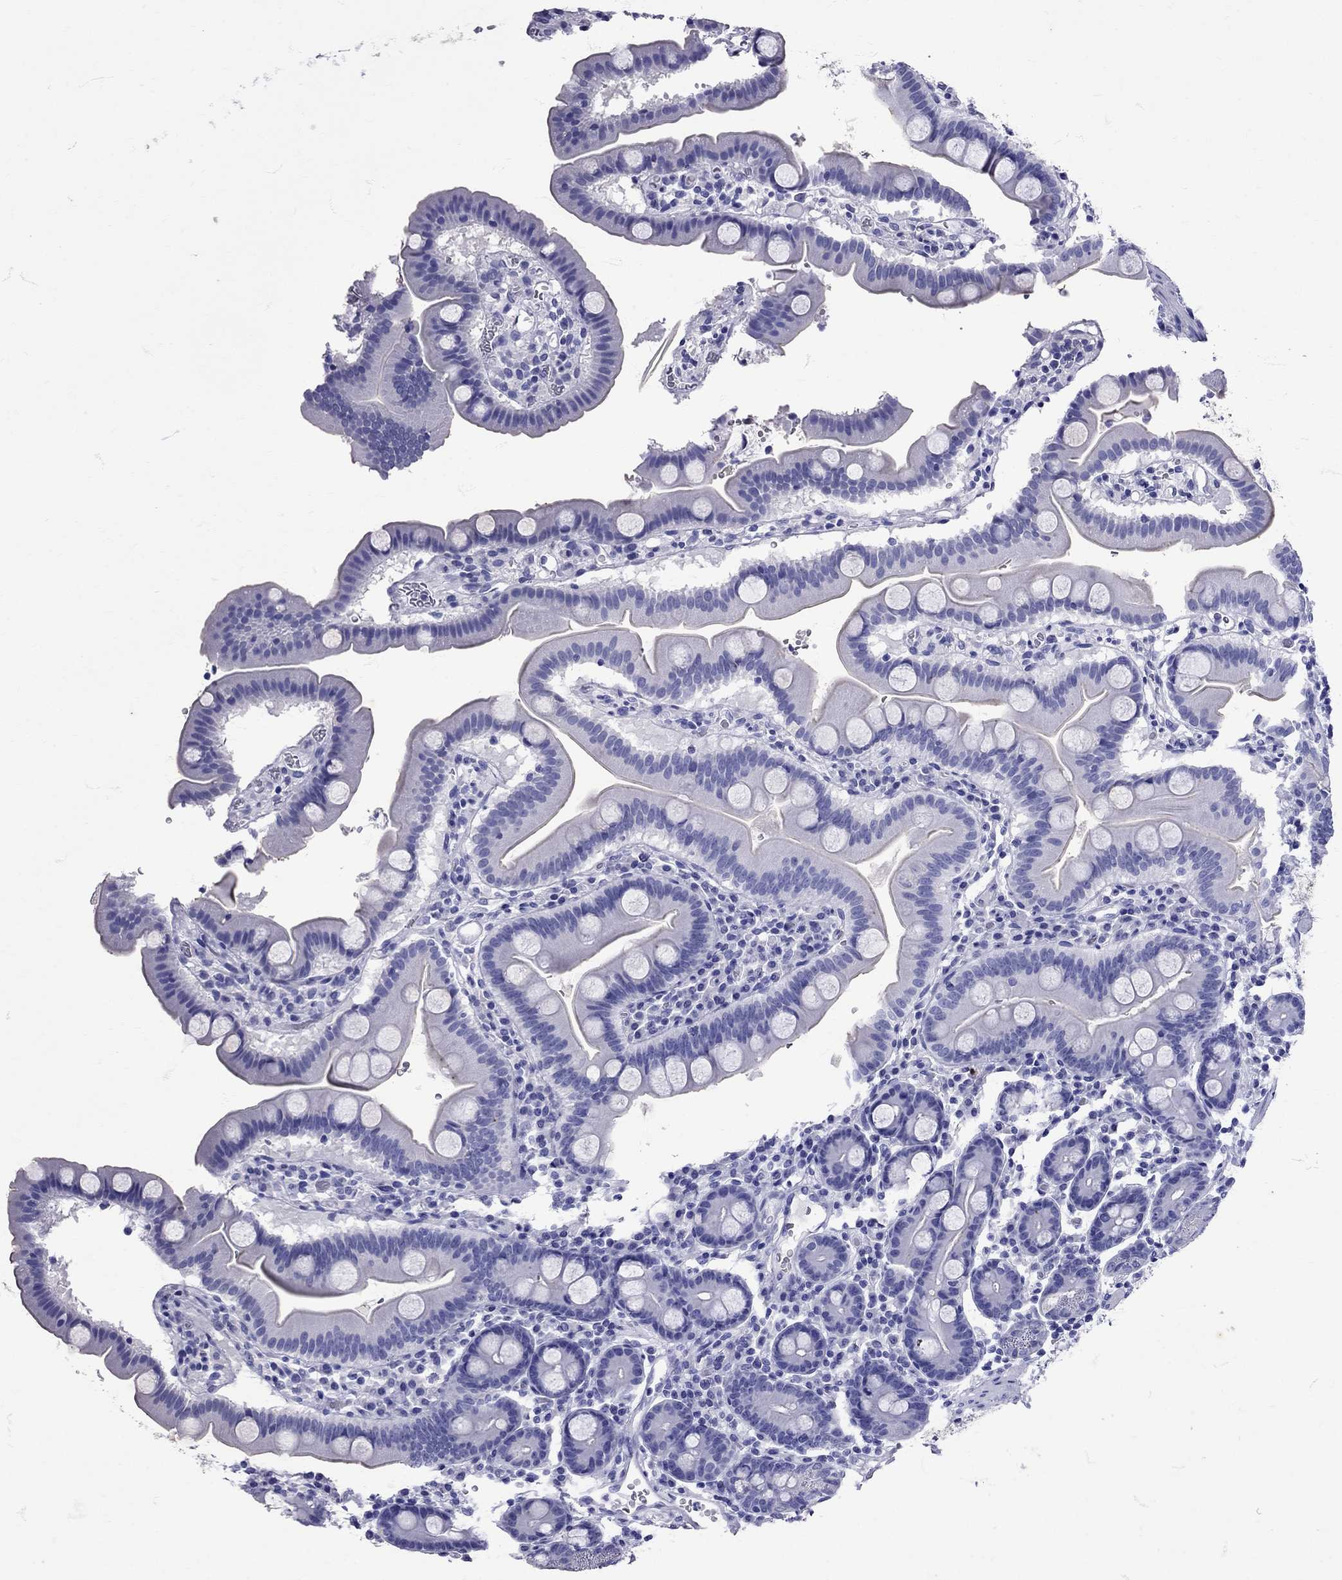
{"staining": {"intensity": "negative", "quantity": "none", "location": "none"}, "tissue": "duodenum", "cell_type": "Glandular cells", "image_type": "normal", "snomed": [{"axis": "morphology", "description": "Normal tissue, NOS"}, {"axis": "topography", "description": "Duodenum"}], "caption": "DAB immunohistochemical staining of unremarkable duodenum shows no significant positivity in glandular cells.", "gene": "AVP", "patient": {"sex": "male", "age": 59}}